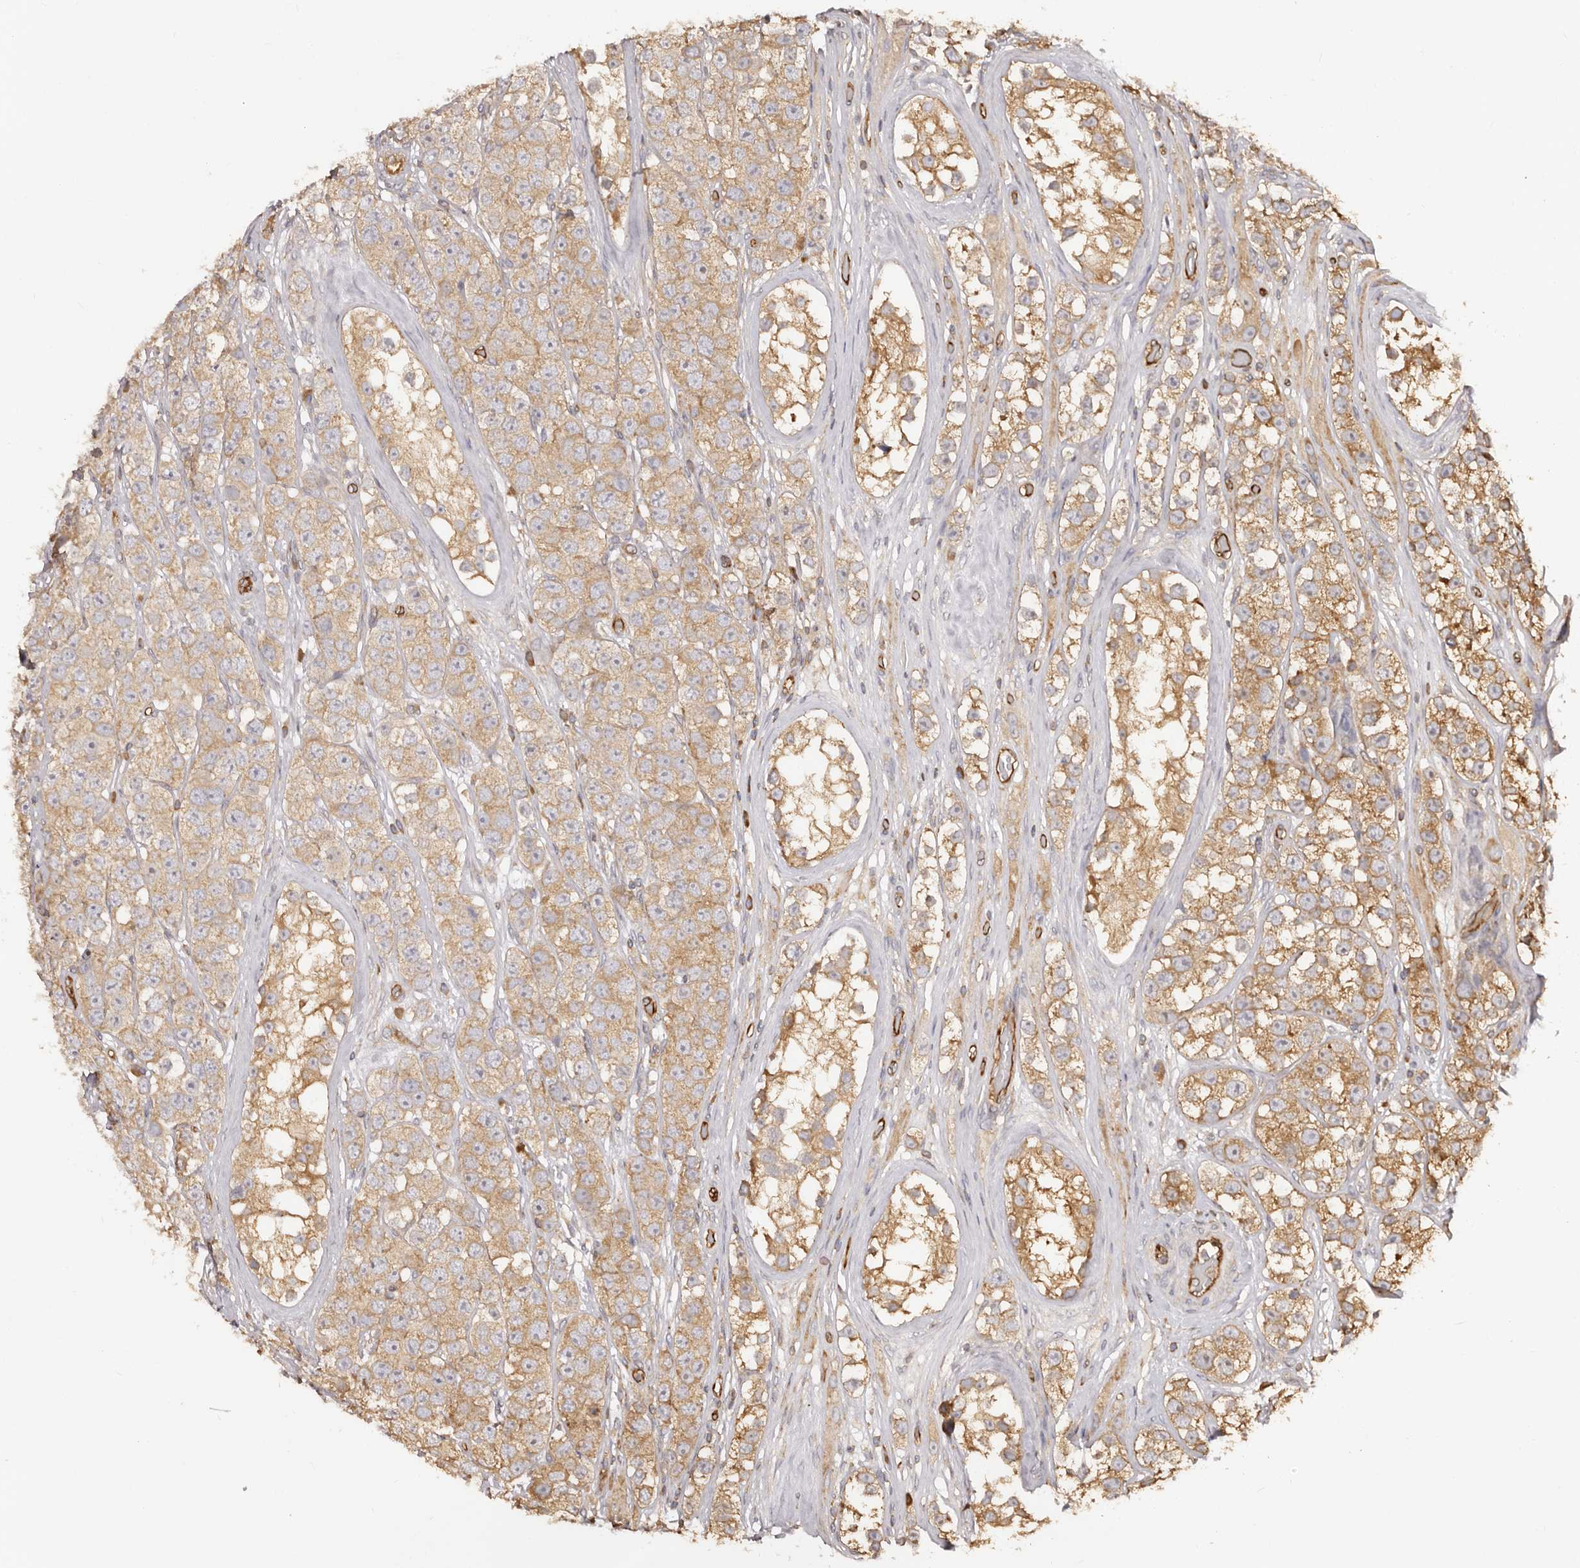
{"staining": {"intensity": "moderate", "quantity": ">75%", "location": "cytoplasmic/membranous"}, "tissue": "testis cancer", "cell_type": "Tumor cells", "image_type": "cancer", "snomed": [{"axis": "morphology", "description": "Seminoma, NOS"}, {"axis": "topography", "description": "Testis"}], "caption": "A medium amount of moderate cytoplasmic/membranous expression is identified in about >75% of tumor cells in testis seminoma tissue.", "gene": "RPS6", "patient": {"sex": "male", "age": 28}}